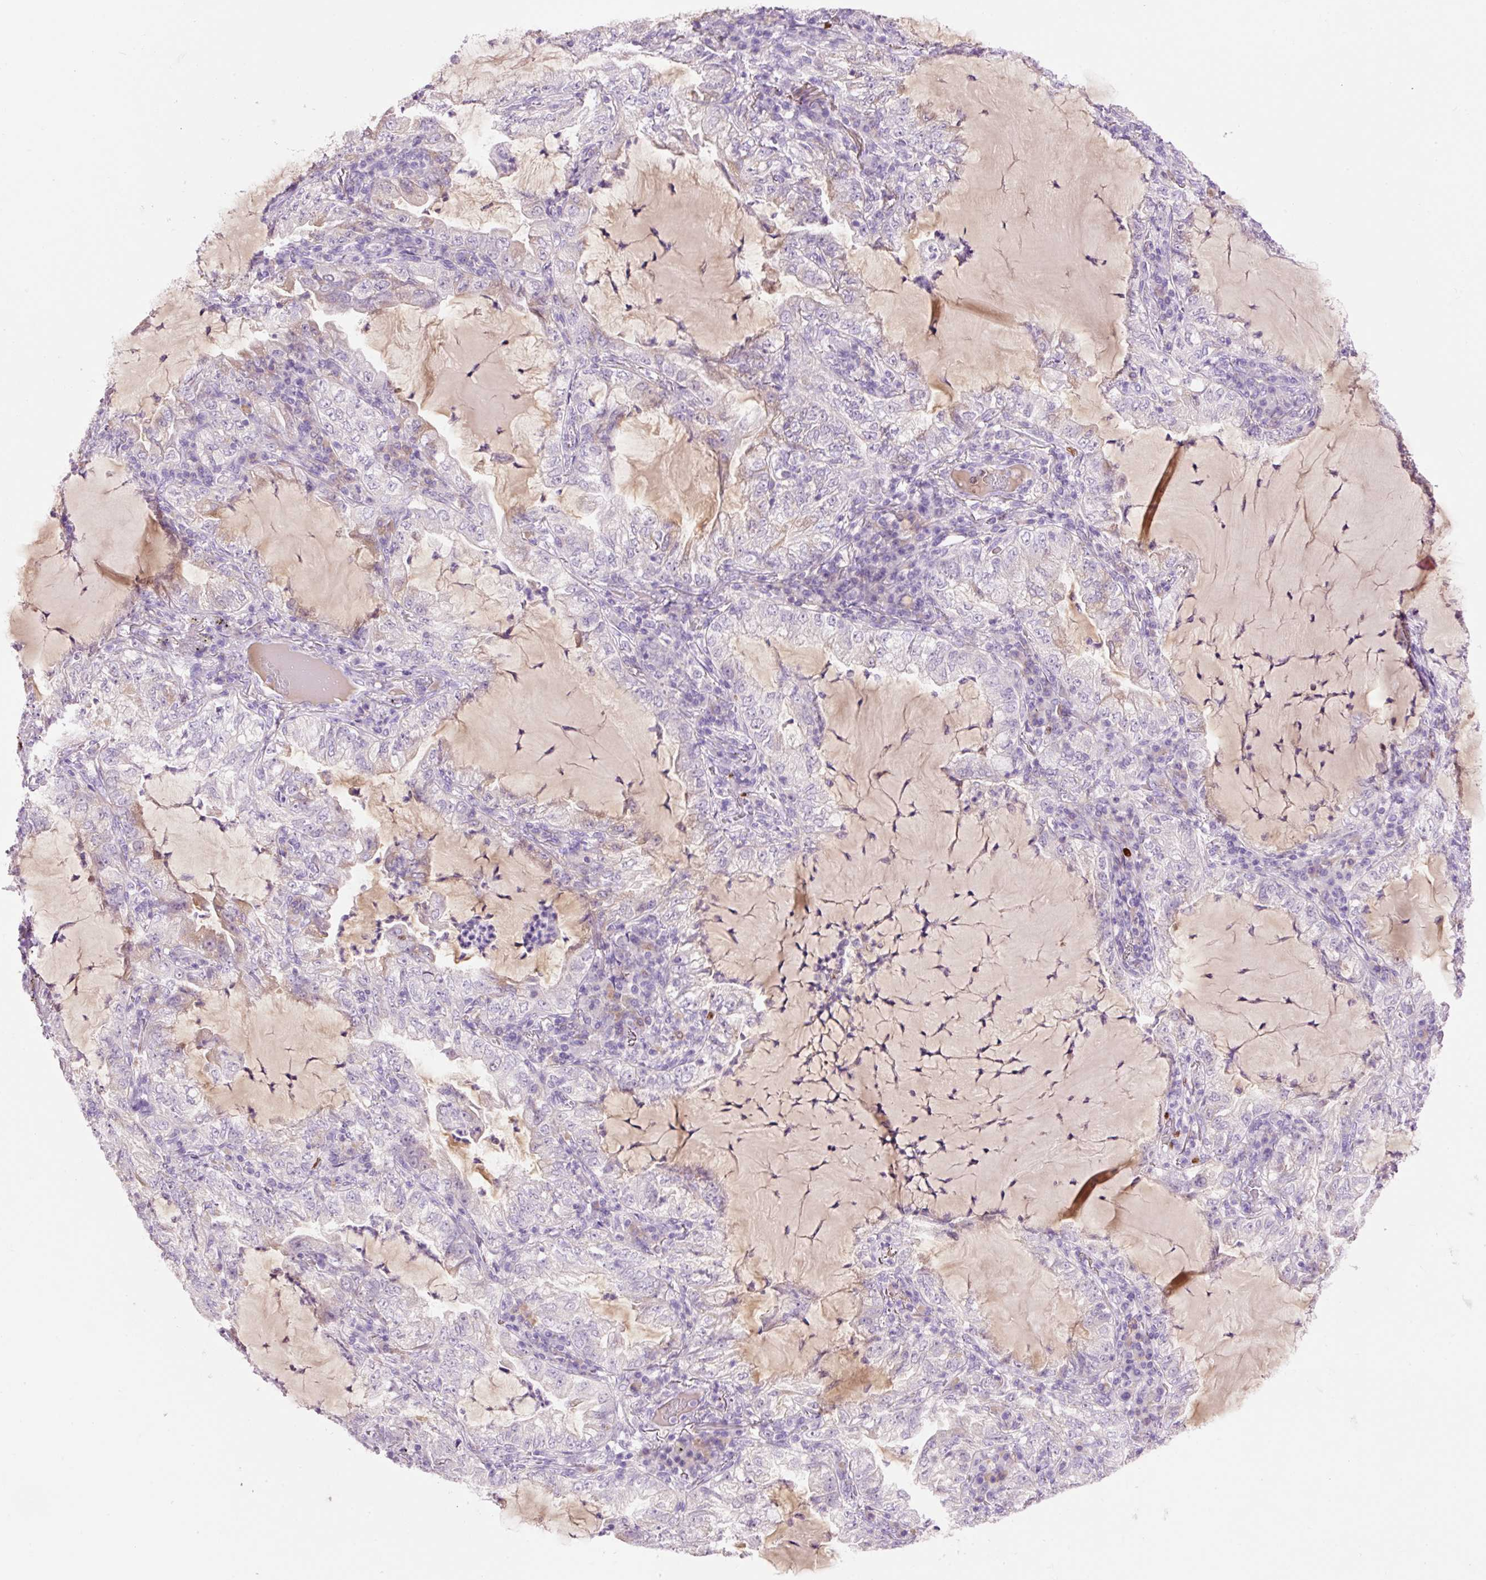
{"staining": {"intensity": "negative", "quantity": "none", "location": "none"}, "tissue": "lung cancer", "cell_type": "Tumor cells", "image_type": "cancer", "snomed": [{"axis": "morphology", "description": "Adenocarcinoma, NOS"}, {"axis": "topography", "description": "Lung"}], "caption": "Adenocarcinoma (lung) was stained to show a protein in brown. There is no significant expression in tumor cells.", "gene": "DPPA4", "patient": {"sex": "female", "age": 73}}